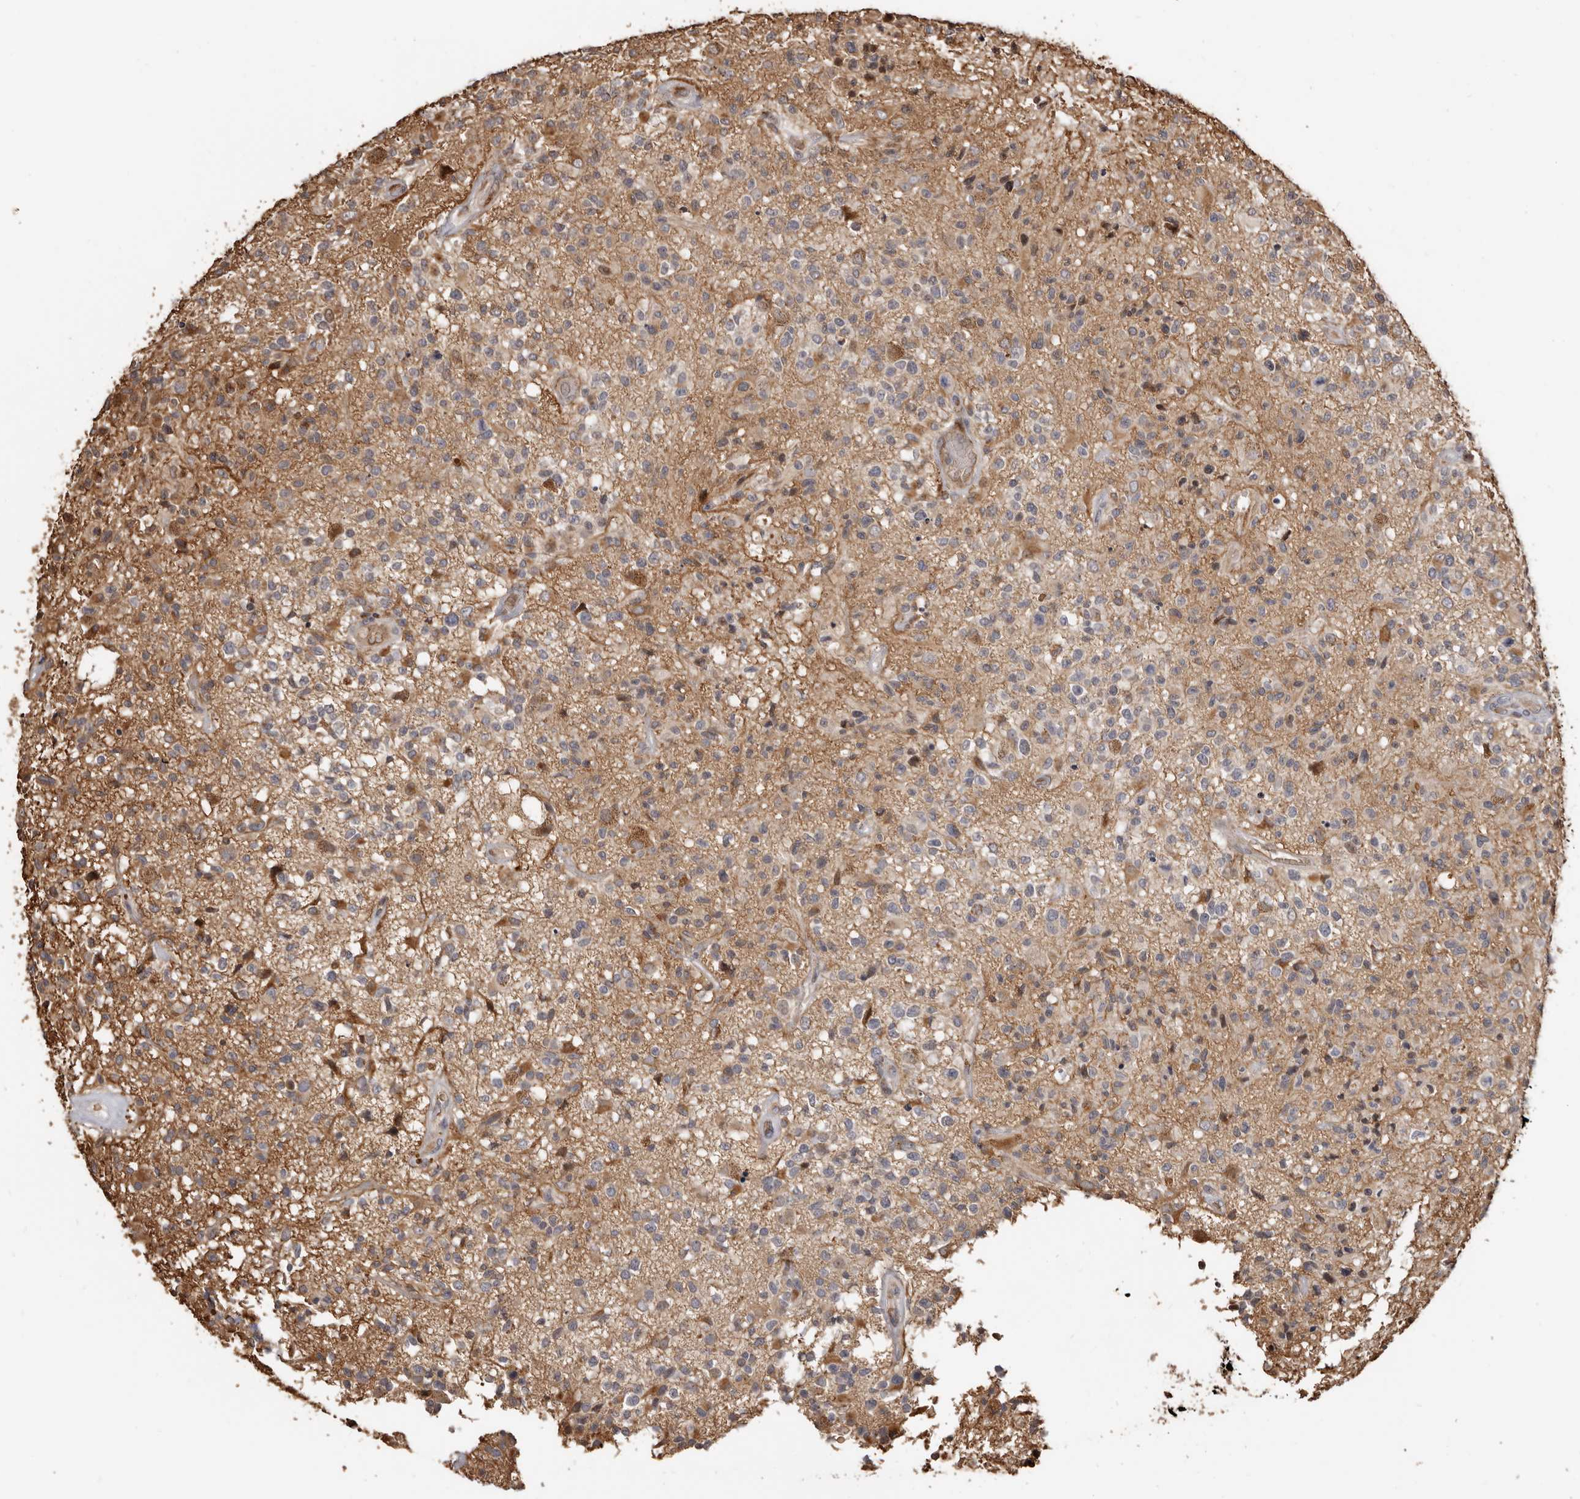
{"staining": {"intensity": "weak", "quantity": "25%-75%", "location": "cytoplasmic/membranous"}, "tissue": "glioma", "cell_type": "Tumor cells", "image_type": "cancer", "snomed": [{"axis": "morphology", "description": "Glioma, malignant, High grade"}, {"axis": "morphology", "description": "Glioblastoma, NOS"}, {"axis": "topography", "description": "Brain"}], "caption": "Glioma stained with IHC shows weak cytoplasmic/membranous staining in approximately 25%-75% of tumor cells. The staining was performed using DAB, with brown indicating positive protein expression. Nuclei are stained blue with hematoxylin.", "gene": "ENTREP1", "patient": {"sex": "male", "age": 60}}